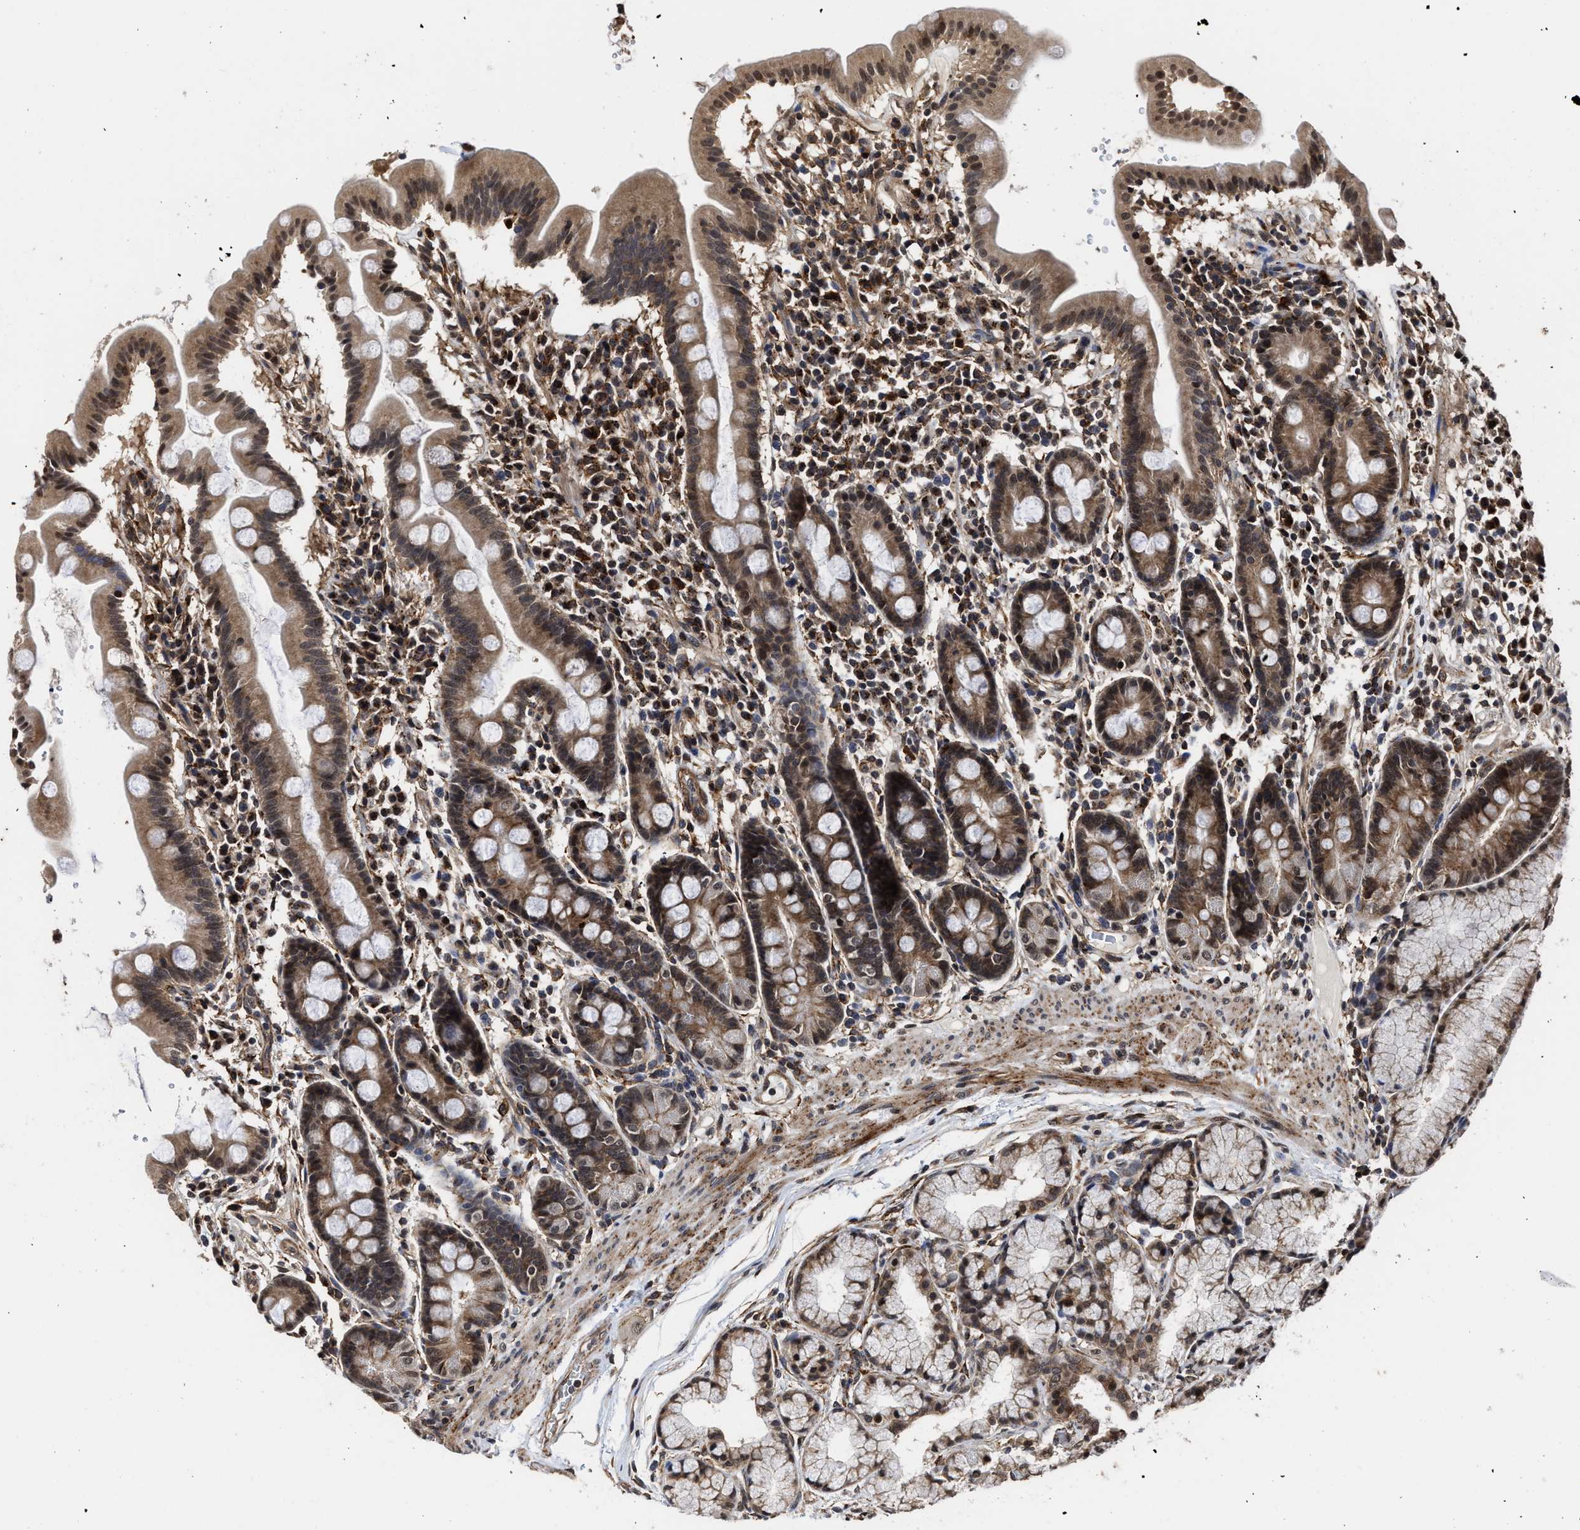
{"staining": {"intensity": "moderate", "quantity": ">75%", "location": "cytoplasmic/membranous"}, "tissue": "duodenum", "cell_type": "Glandular cells", "image_type": "normal", "snomed": [{"axis": "morphology", "description": "Normal tissue, NOS"}, {"axis": "topography", "description": "Duodenum"}], "caption": "Protein staining of normal duodenum shows moderate cytoplasmic/membranous expression in about >75% of glandular cells.", "gene": "SEPTIN2", "patient": {"sex": "male", "age": 50}}